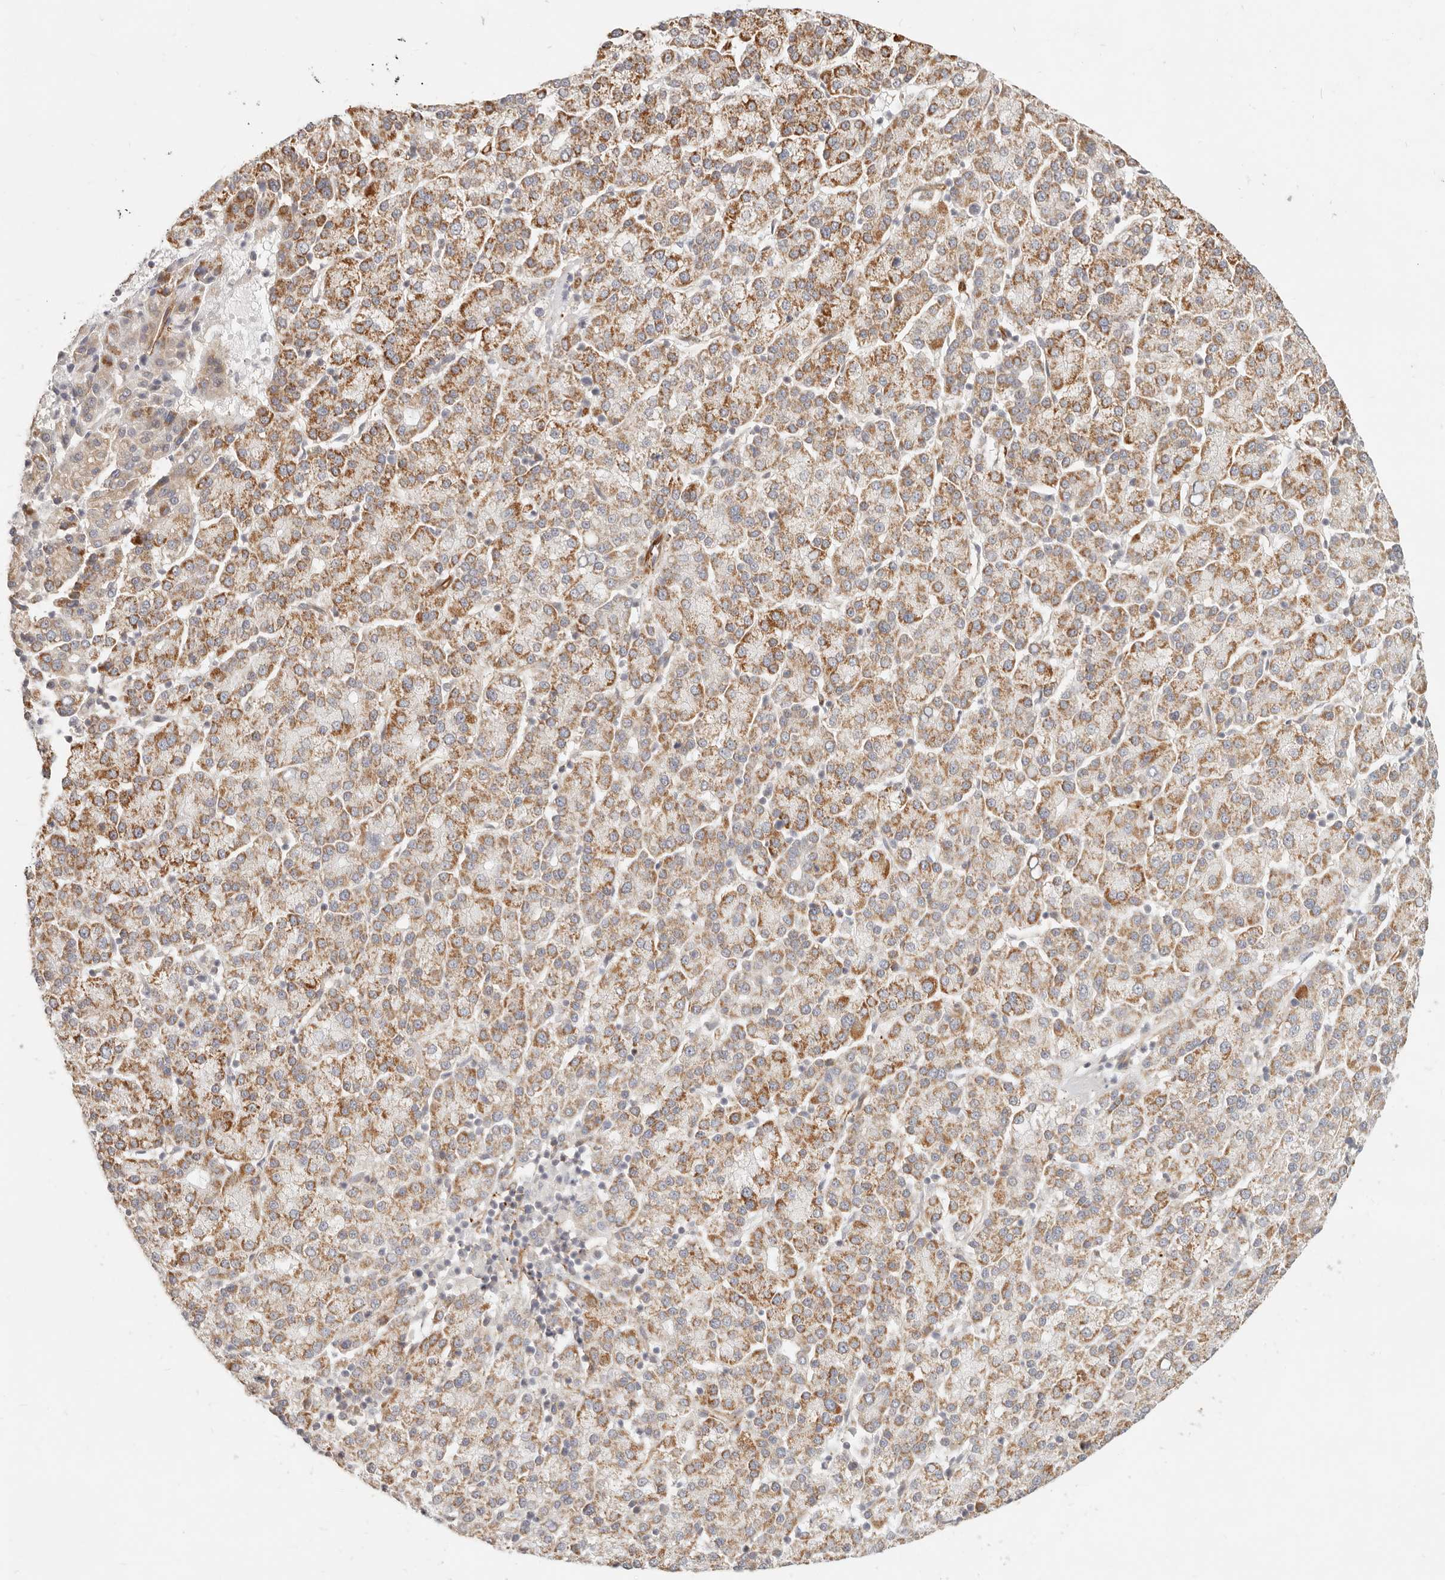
{"staining": {"intensity": "moderate", "quantity": ">75%", "location": "cytoplasmic/membranous"}, "tissue": "liver cancer", "cell_type": "Tumor cells", "image_type": "cancer", "snomed": [{"axis": "morphology", "description": "Carcinoma, Hepatocellular, NOS"}, {"axis": "topography", "description": "Liver"}], "caption": "Immunohistochemical staining of hepatocellular carcinoma (liver) demonstrates medium levels of moderate cytoplasmic/membranous expression in about >75% of tumor cells. The staining was performed using DAB (3,3'-diaminobenzidine) to visualize the protein expression in brown, while the nuclei were stained in blue with hematoxylin (Magnification: 20x).", "gene": "SASS6", "patient": {"sex": "female", "age": 58}}